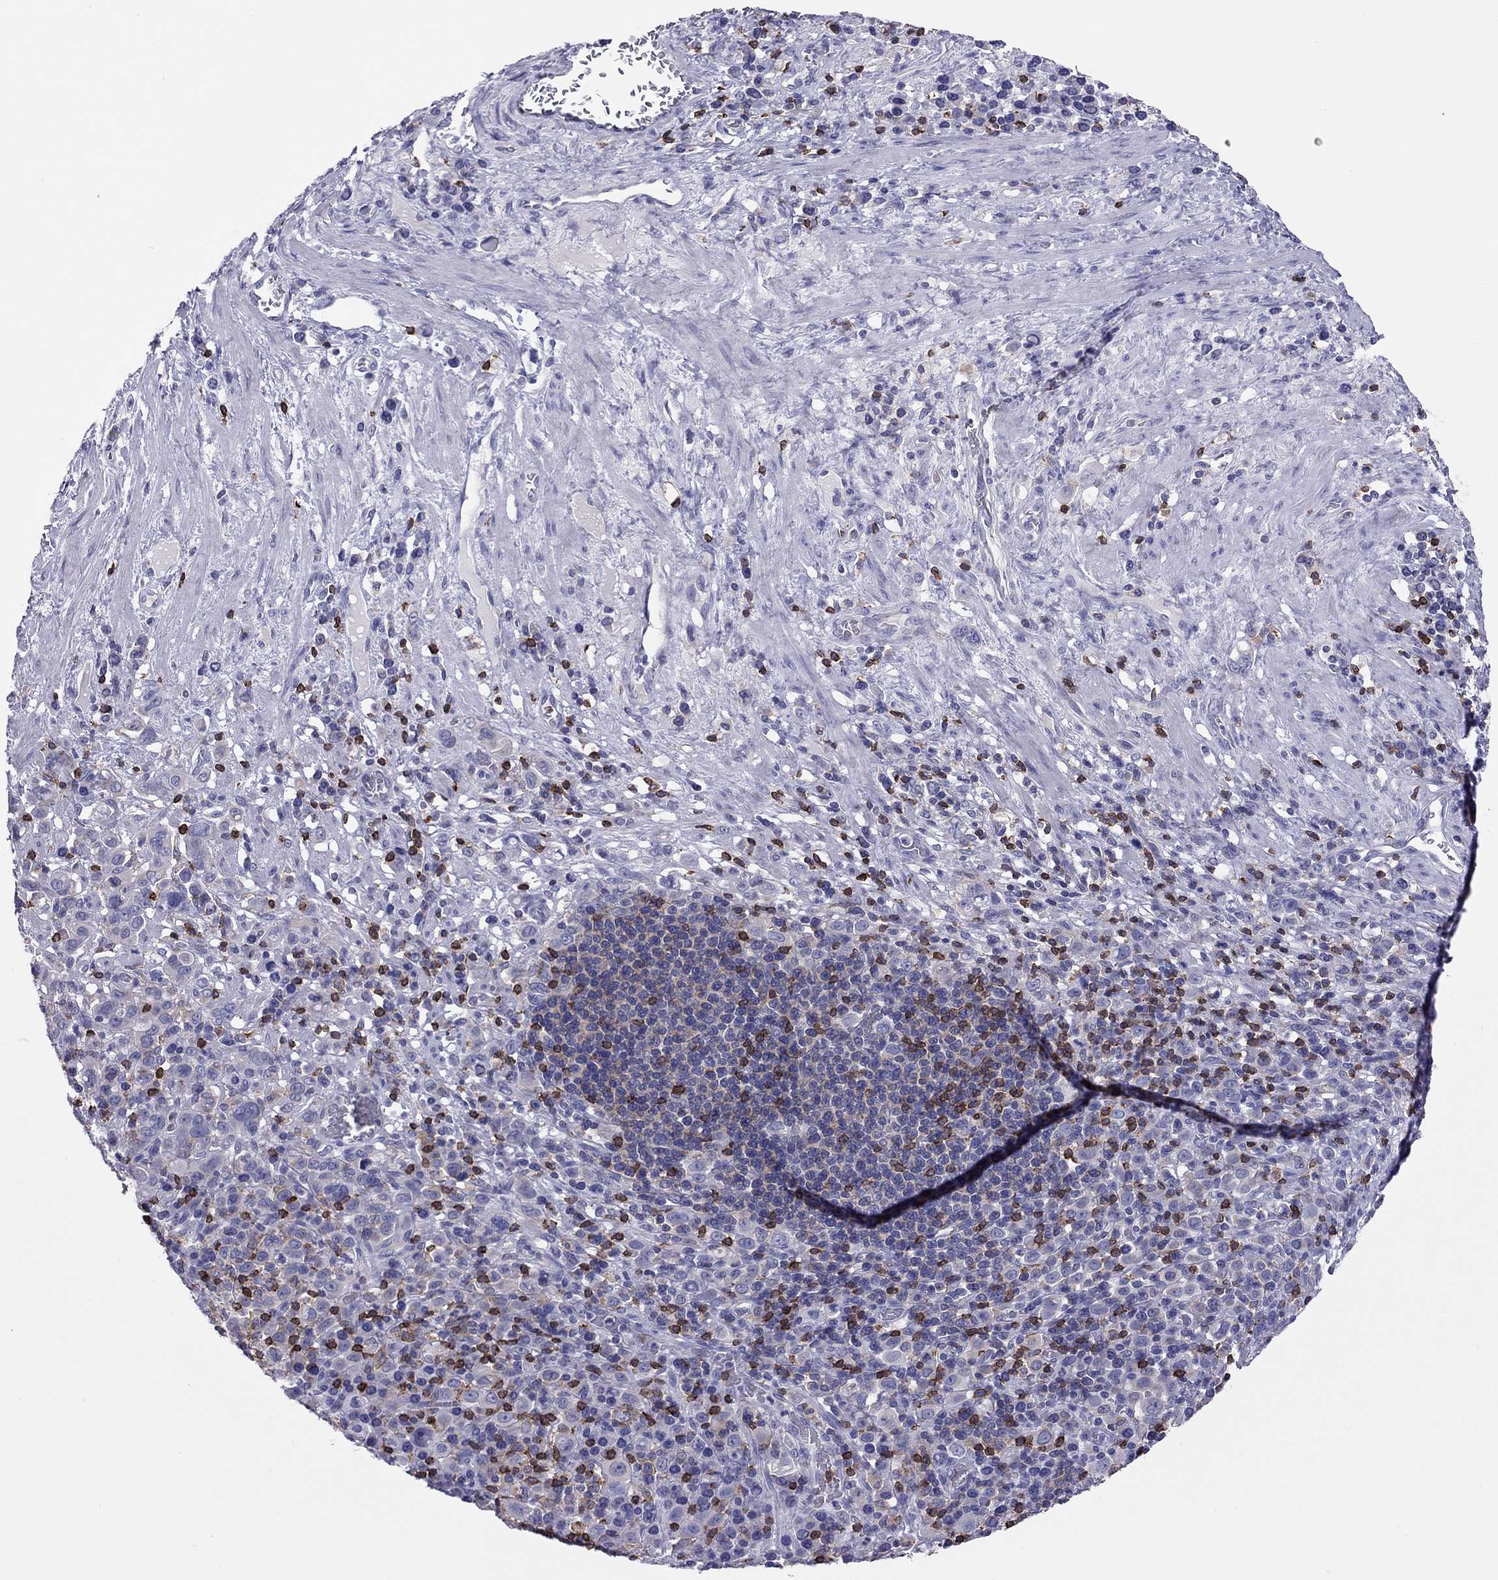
{"staining": {"intensity": "negative", "quantity": "none", "location": "none"}, "tissue": "stomach cancer", "cell_type": "Tumor cells", "image_type": "cancer", "snomed": [{"axis": "morphology", "description": "Adenocarcinoma, NOS"}, {"axis": "topography", "description": "Stomach, upper"}], "caption": "Protein analysis of stomach cancer exhibits no significant expression in tumor cells.", "gene": "MND1", "patient": {"sex": "male", "age": 75}}